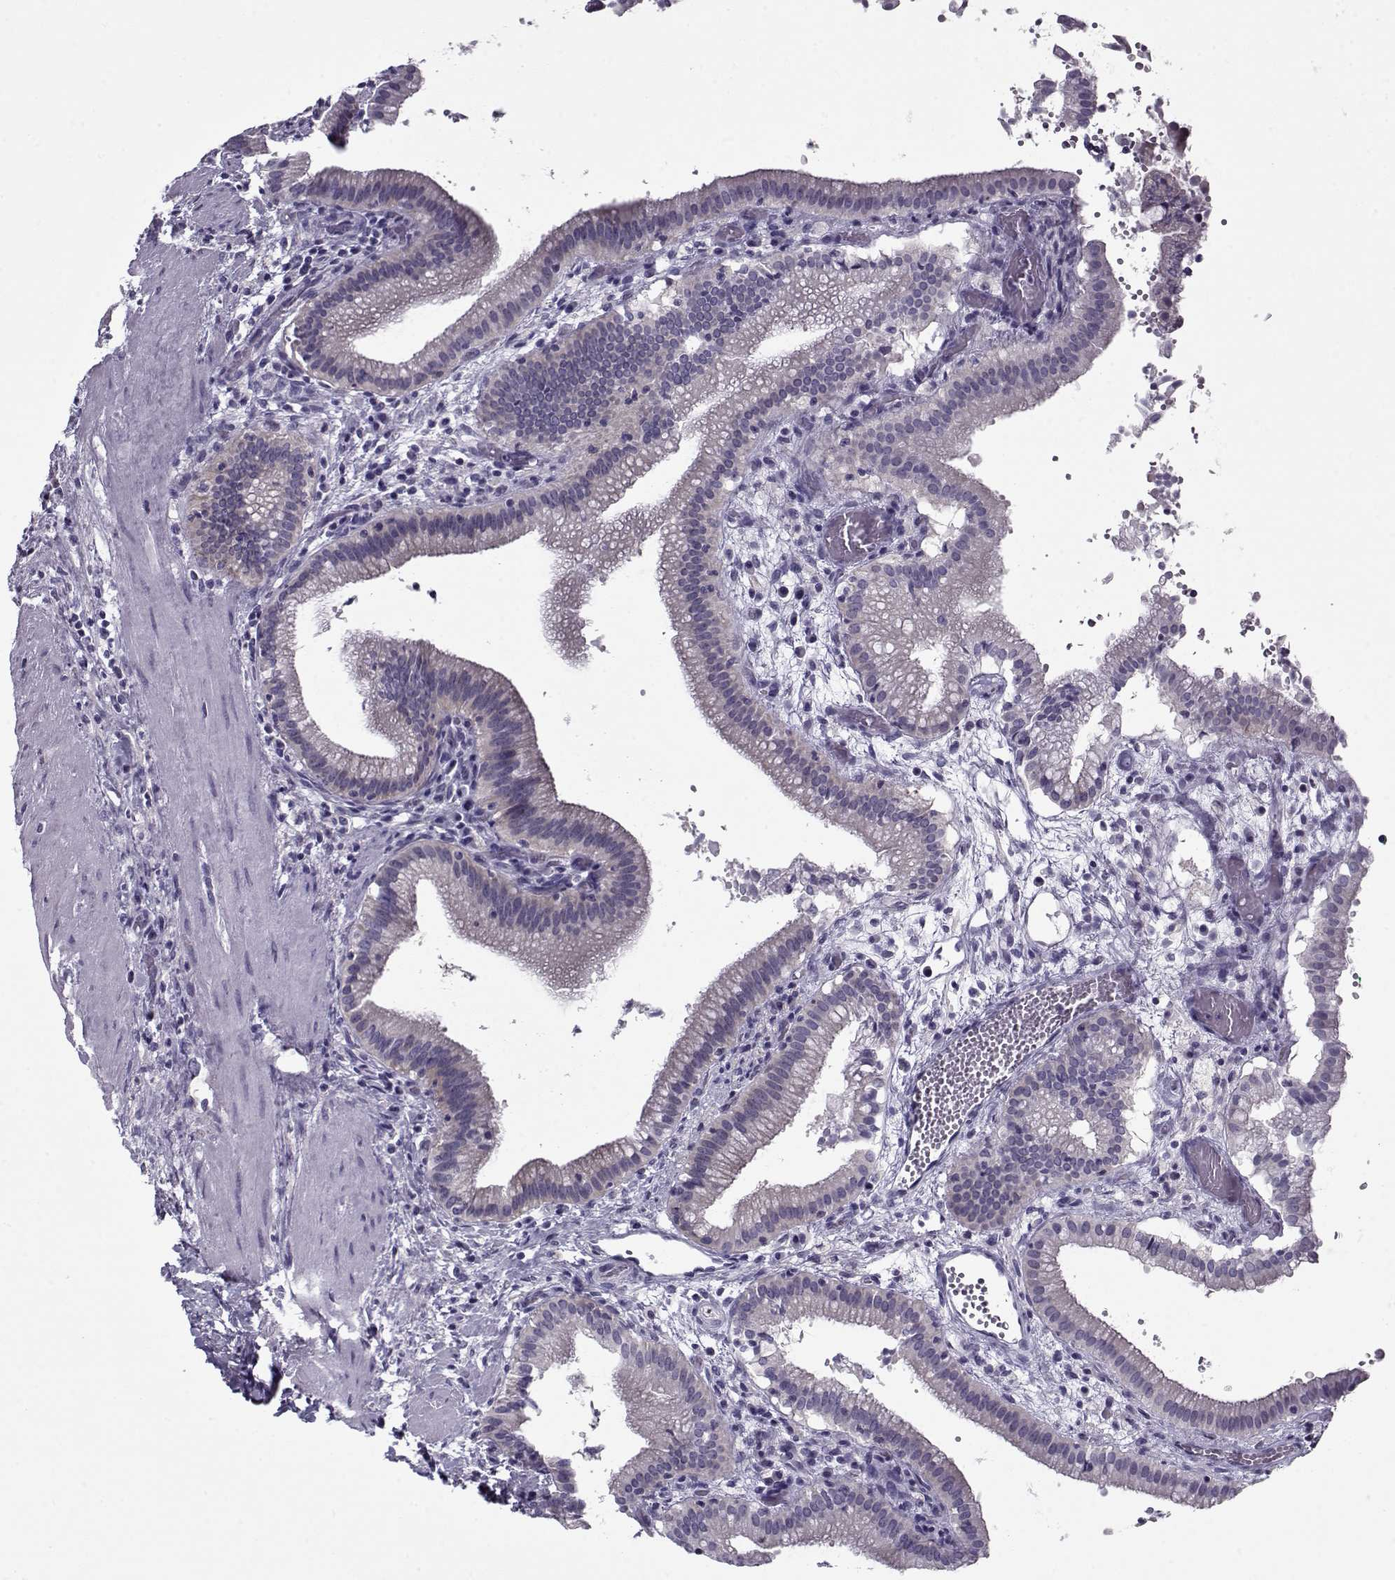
{"staining": {"intensity": "negative", "quantity": "none", "location": "none"}, "tissue": "gallbladder", "cell_type": "Glandular cells", "image_type": "normal", "snomed": [{"axis": "morphology", "description": "Normal tissue, NOS"}, {"axis": "topography", "description": "Gallbladder"}], "caption": "Immunohistochemistry image of benign gallbladder: gallbladder stained with DAB (3,3'-diaminobenzidine) displays no significant protein expression in glandular cells. (Immunohistochemistry (ihc), brightfield microscopy, high magnification).", "gene": "PP2D1", "patient": {"sex": "male", "age": 42}}